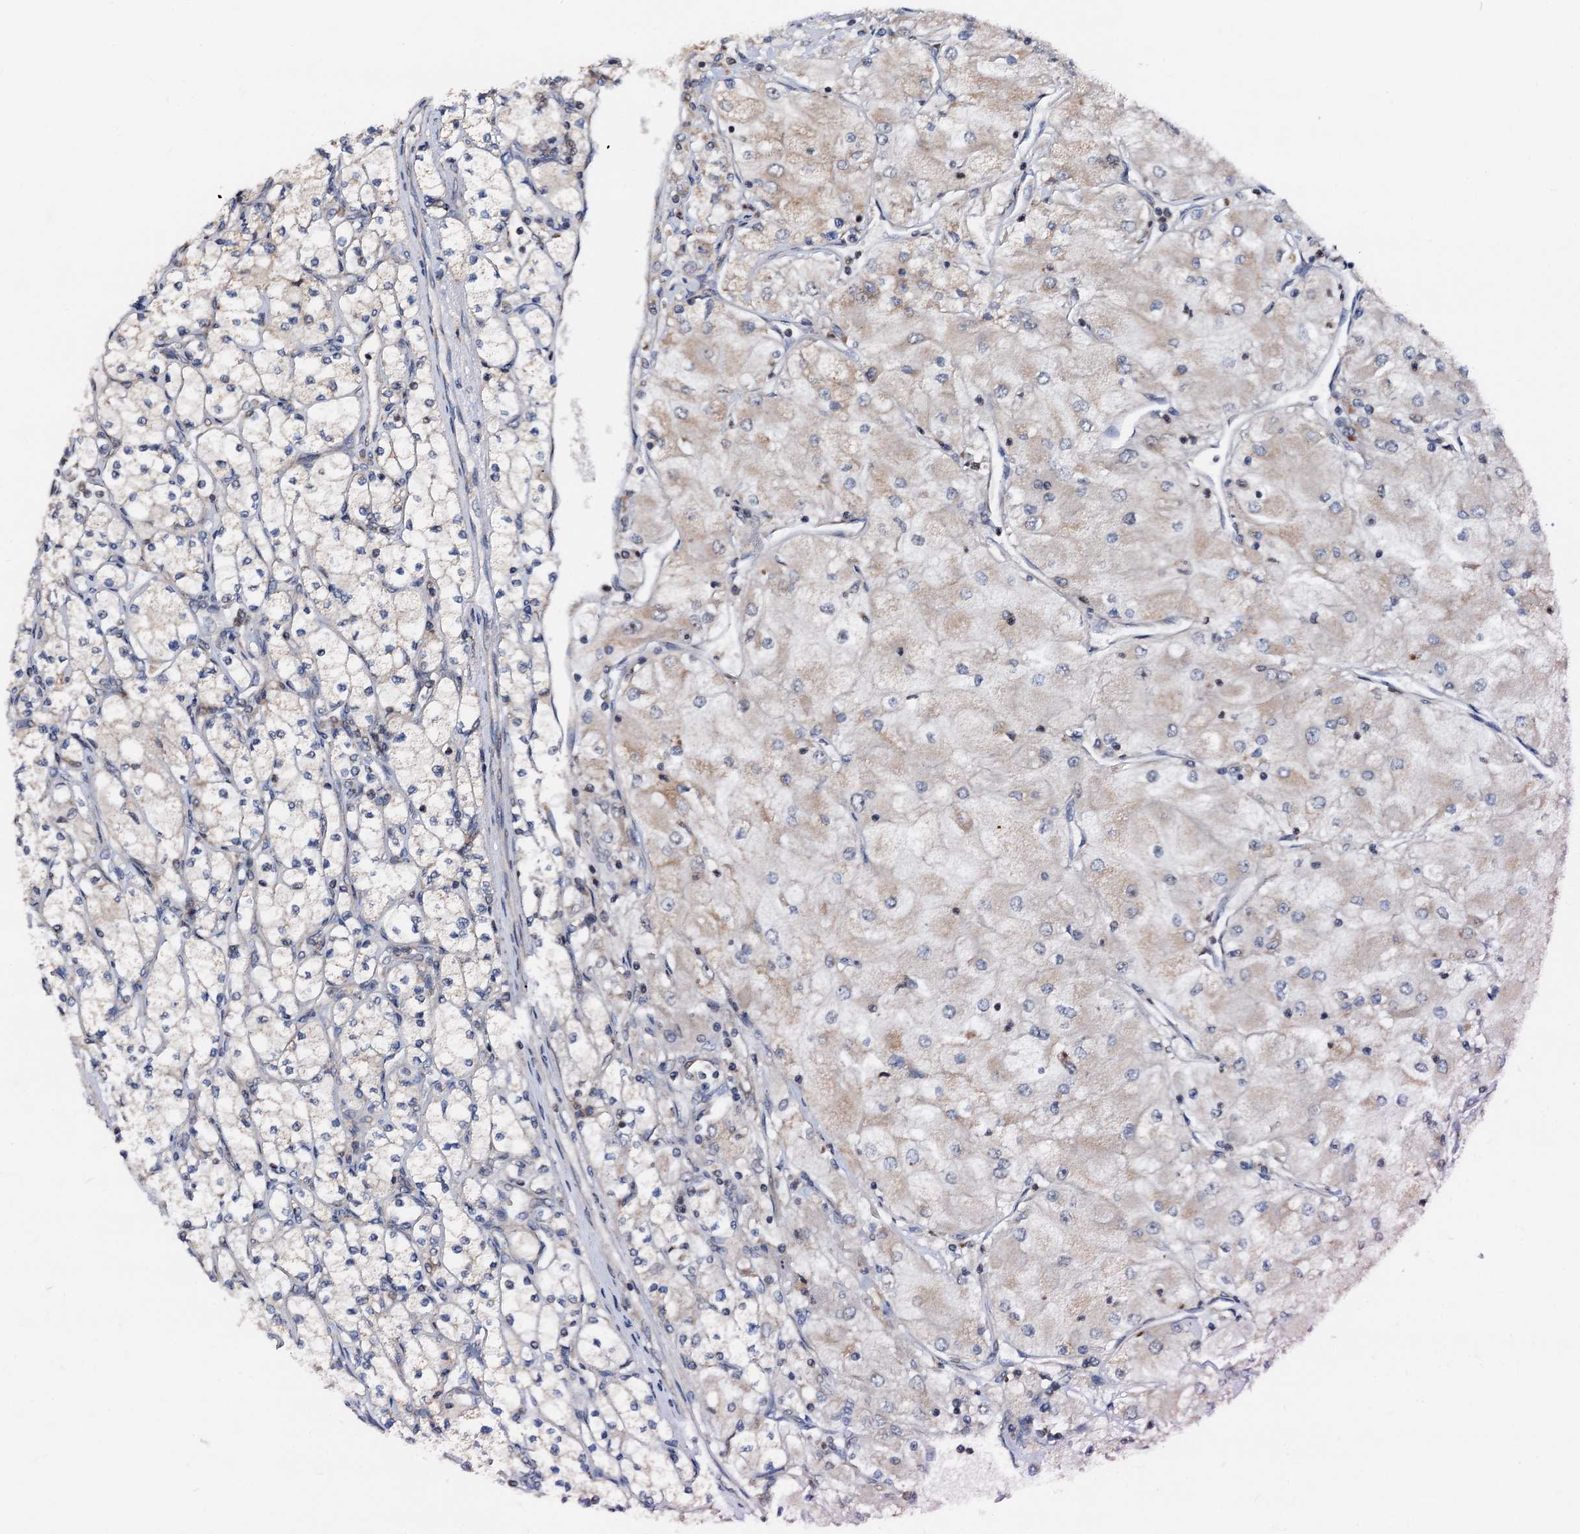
{"staining": {"intensity": "weak", "quantity": "<25%", "location": "cytoplasmic/membranous"}, "tissue": "renal cancer", "cell_type": "Tumor cells", "image_type": "cancer", "snomed": [{"axis": "morphology", "description": "Adenocarcinoma, NOS"}, {"axis": "topography", "description": "Kidney"}], "caption": "Human renal cancer stained for a protein using immunohistochemistry (IHC) reveals no positivity in tumor cells.", "gene": "MCMBP", "patient": {"sex": "male", "age": 80}}